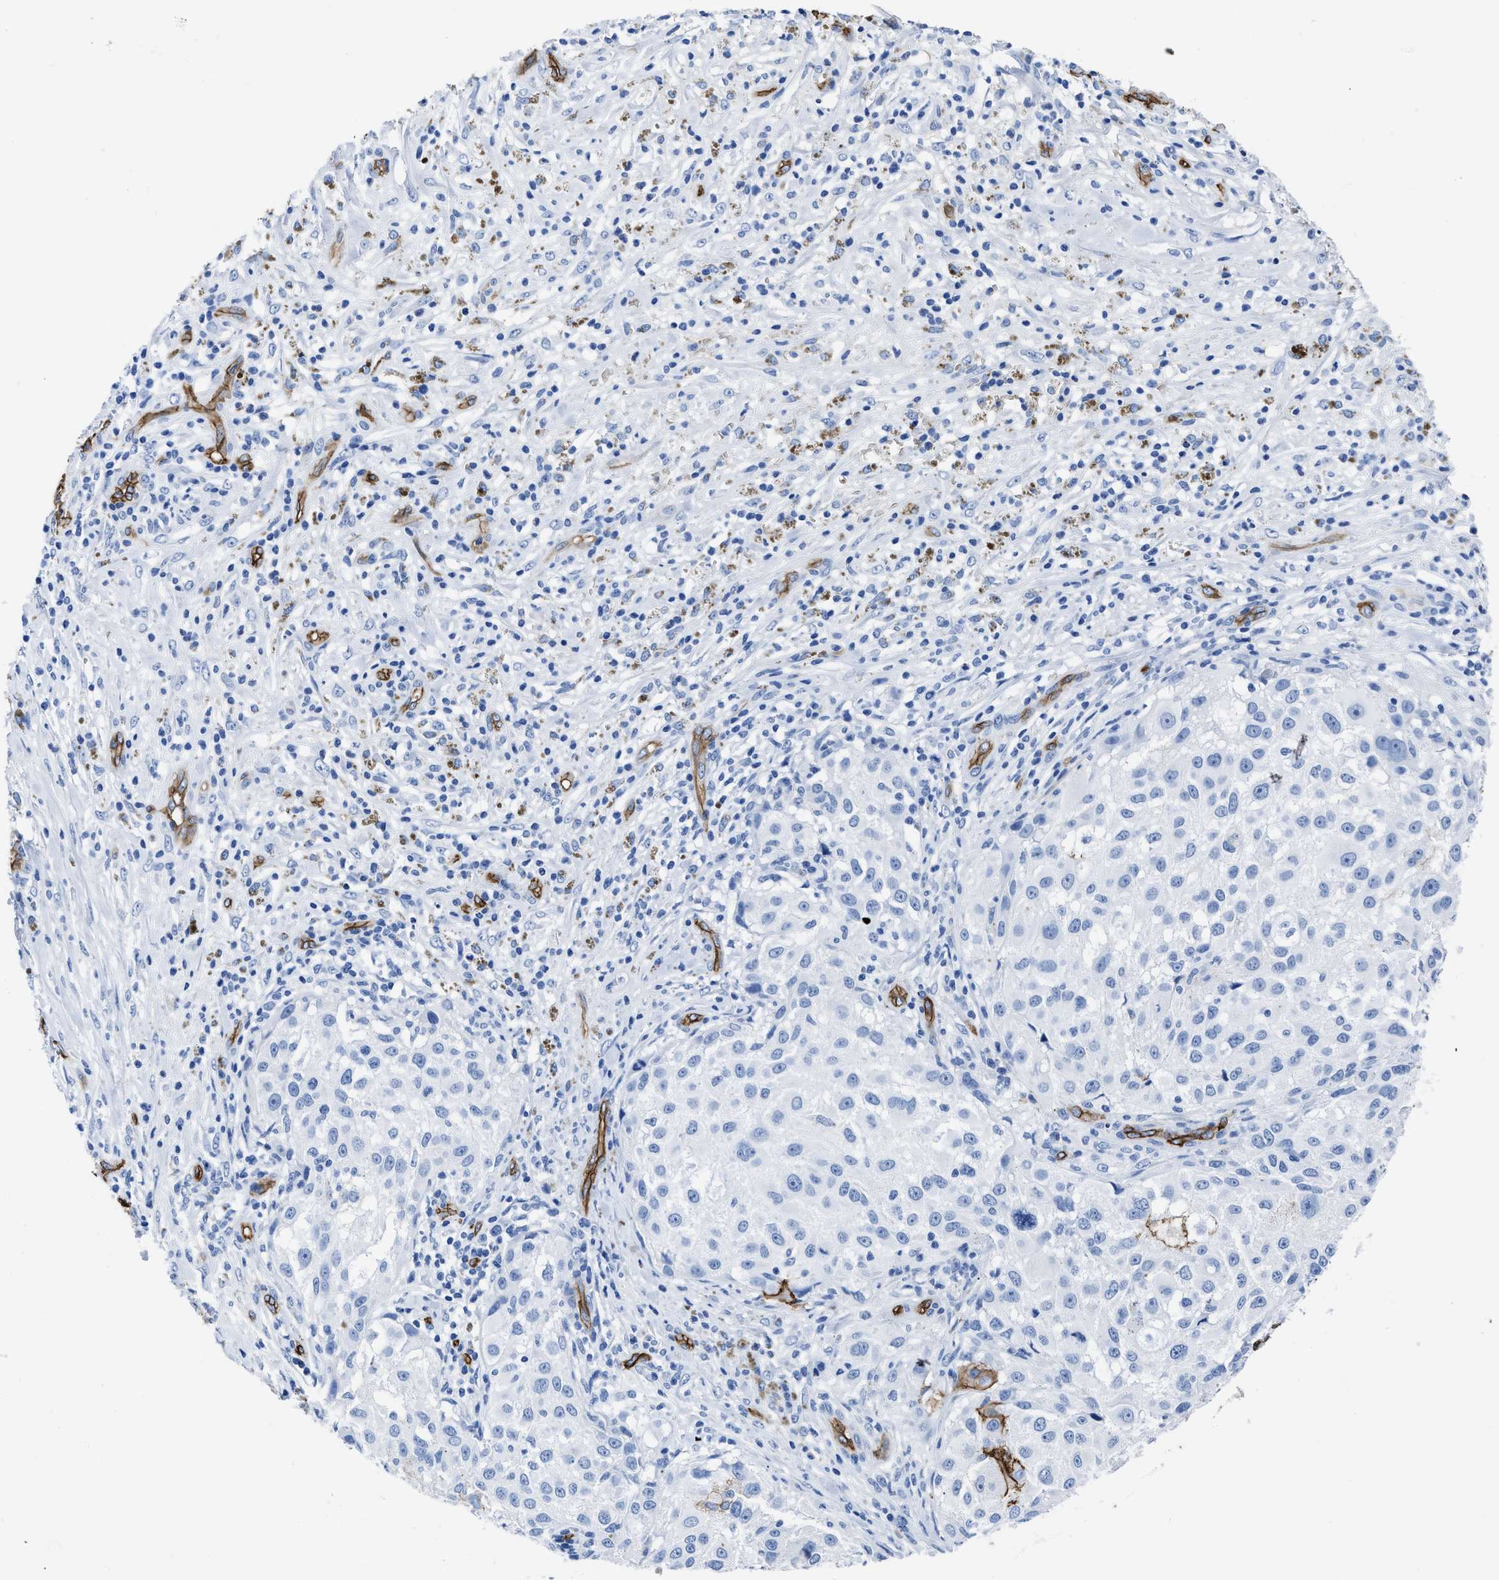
{"staining": {"intensity": "negative", "quantity": "none", "location": "none"}, "tissue": "melanoma", "cell_type": "Tumor cells", "image_type": "cancer", "snomed": [{"axis": "morphology", "description": "Necrosis, NOS"}, {"axis": "morphology", "description": "Malignant melanoma, NOS"}, {"axis": "topography", "description": "Skin"}], "caption": "A high-resolution micrograph shows IHC staining of malignant melanoma, which exhibits no significant positivity in tumor cells. (Brightfield microscopy of DAB (3,3'-diaminobenzidine) immunohistochemistry at high magnification).", "gene": "AQP1", "patient": {"sex": "female", "age": 87}}